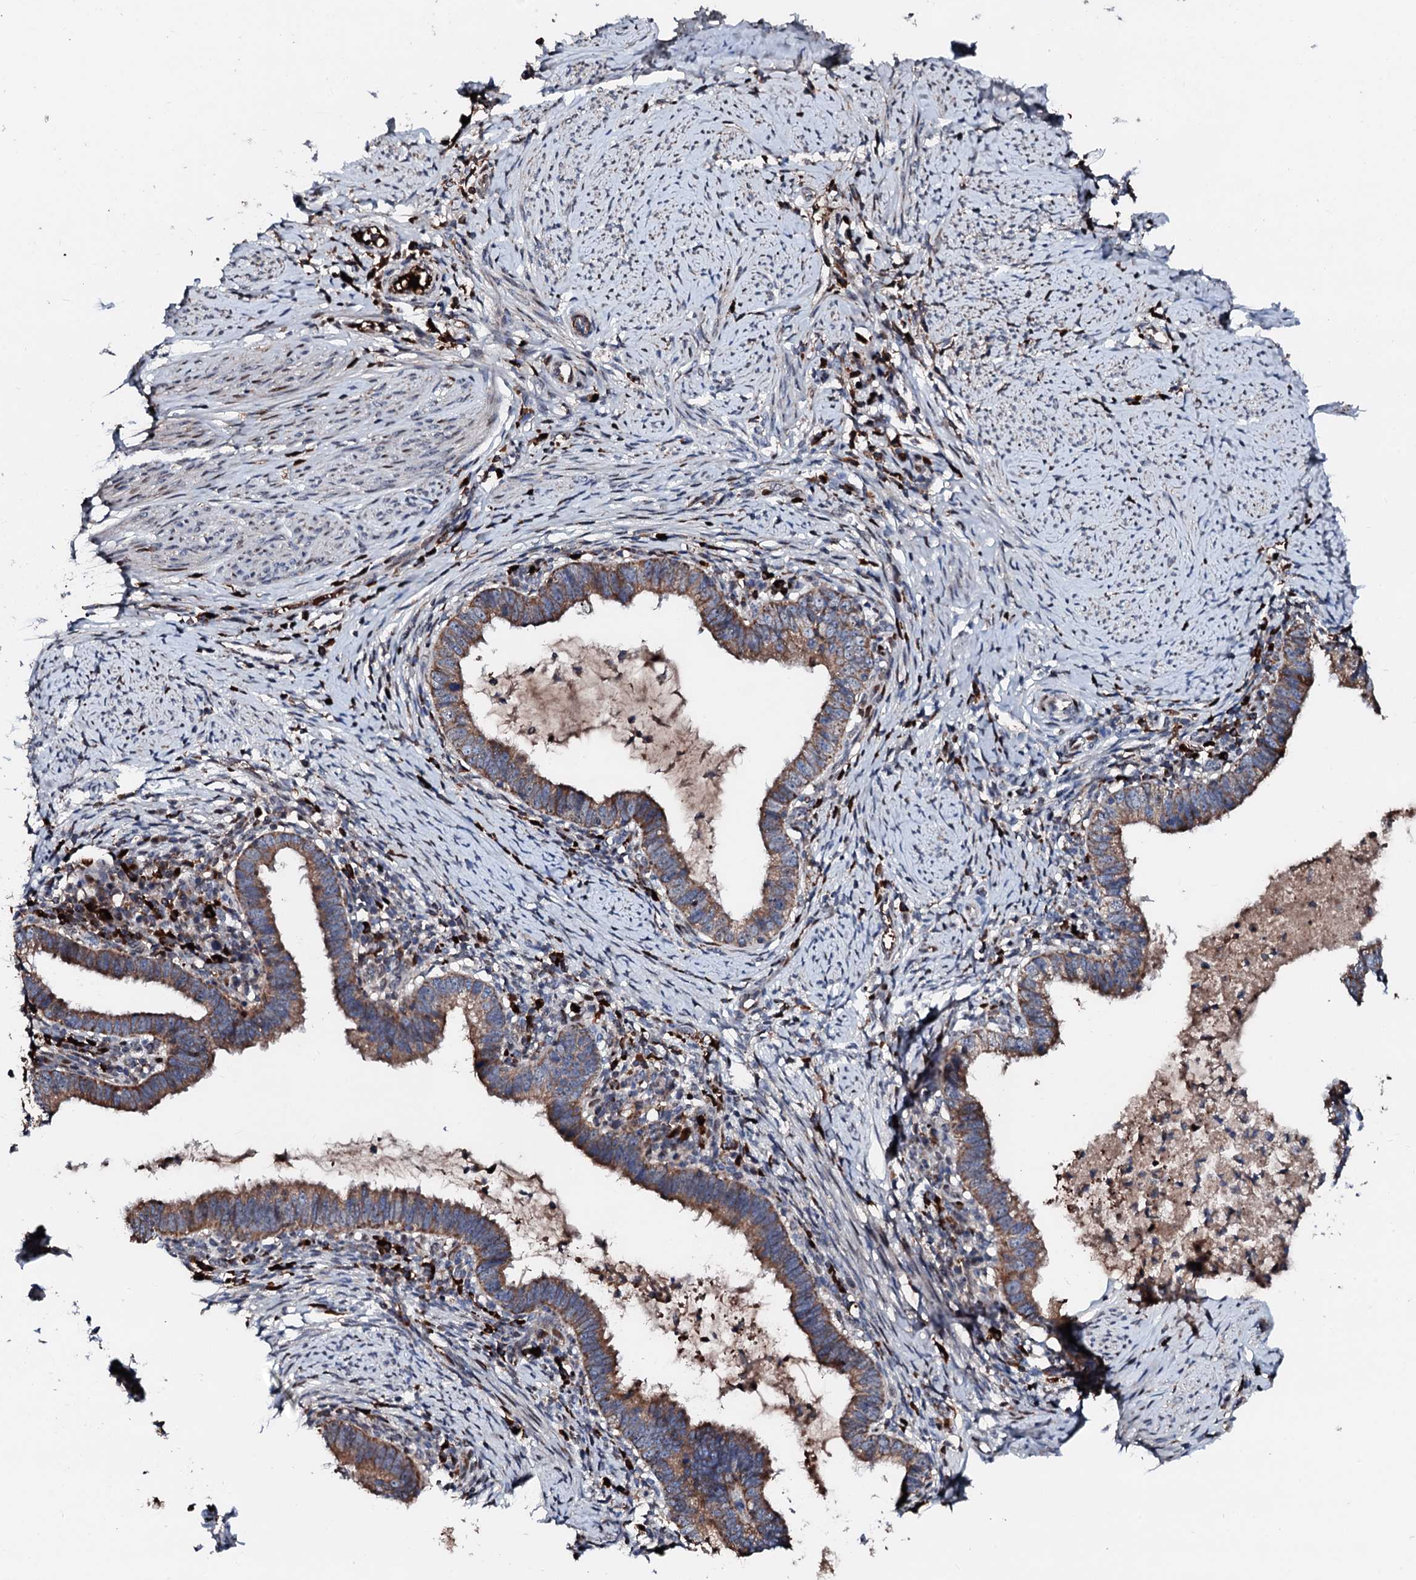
{"staining": {"intensity": "moderate", "quantity": ">75%", "location": "cytoplasmic/membranous"}, "tissue": "cervical cancer", "cell_type": "Tumor cells", "image_type": "cancer", "snomed": [{"axis": "morphology", "description": "Adenocarcinoma, NOS"}, {"axis": "topography", "description": "Cervix"}], "caption": "Immunohistochemical staining of human cervical cancer demonstrates medium levels of moderate cytoplasmic/membranous protein expression in approximately >75% of tumor cells.", "gene": "KIF18A", "patient": {"sex": "female", "age": 36}}